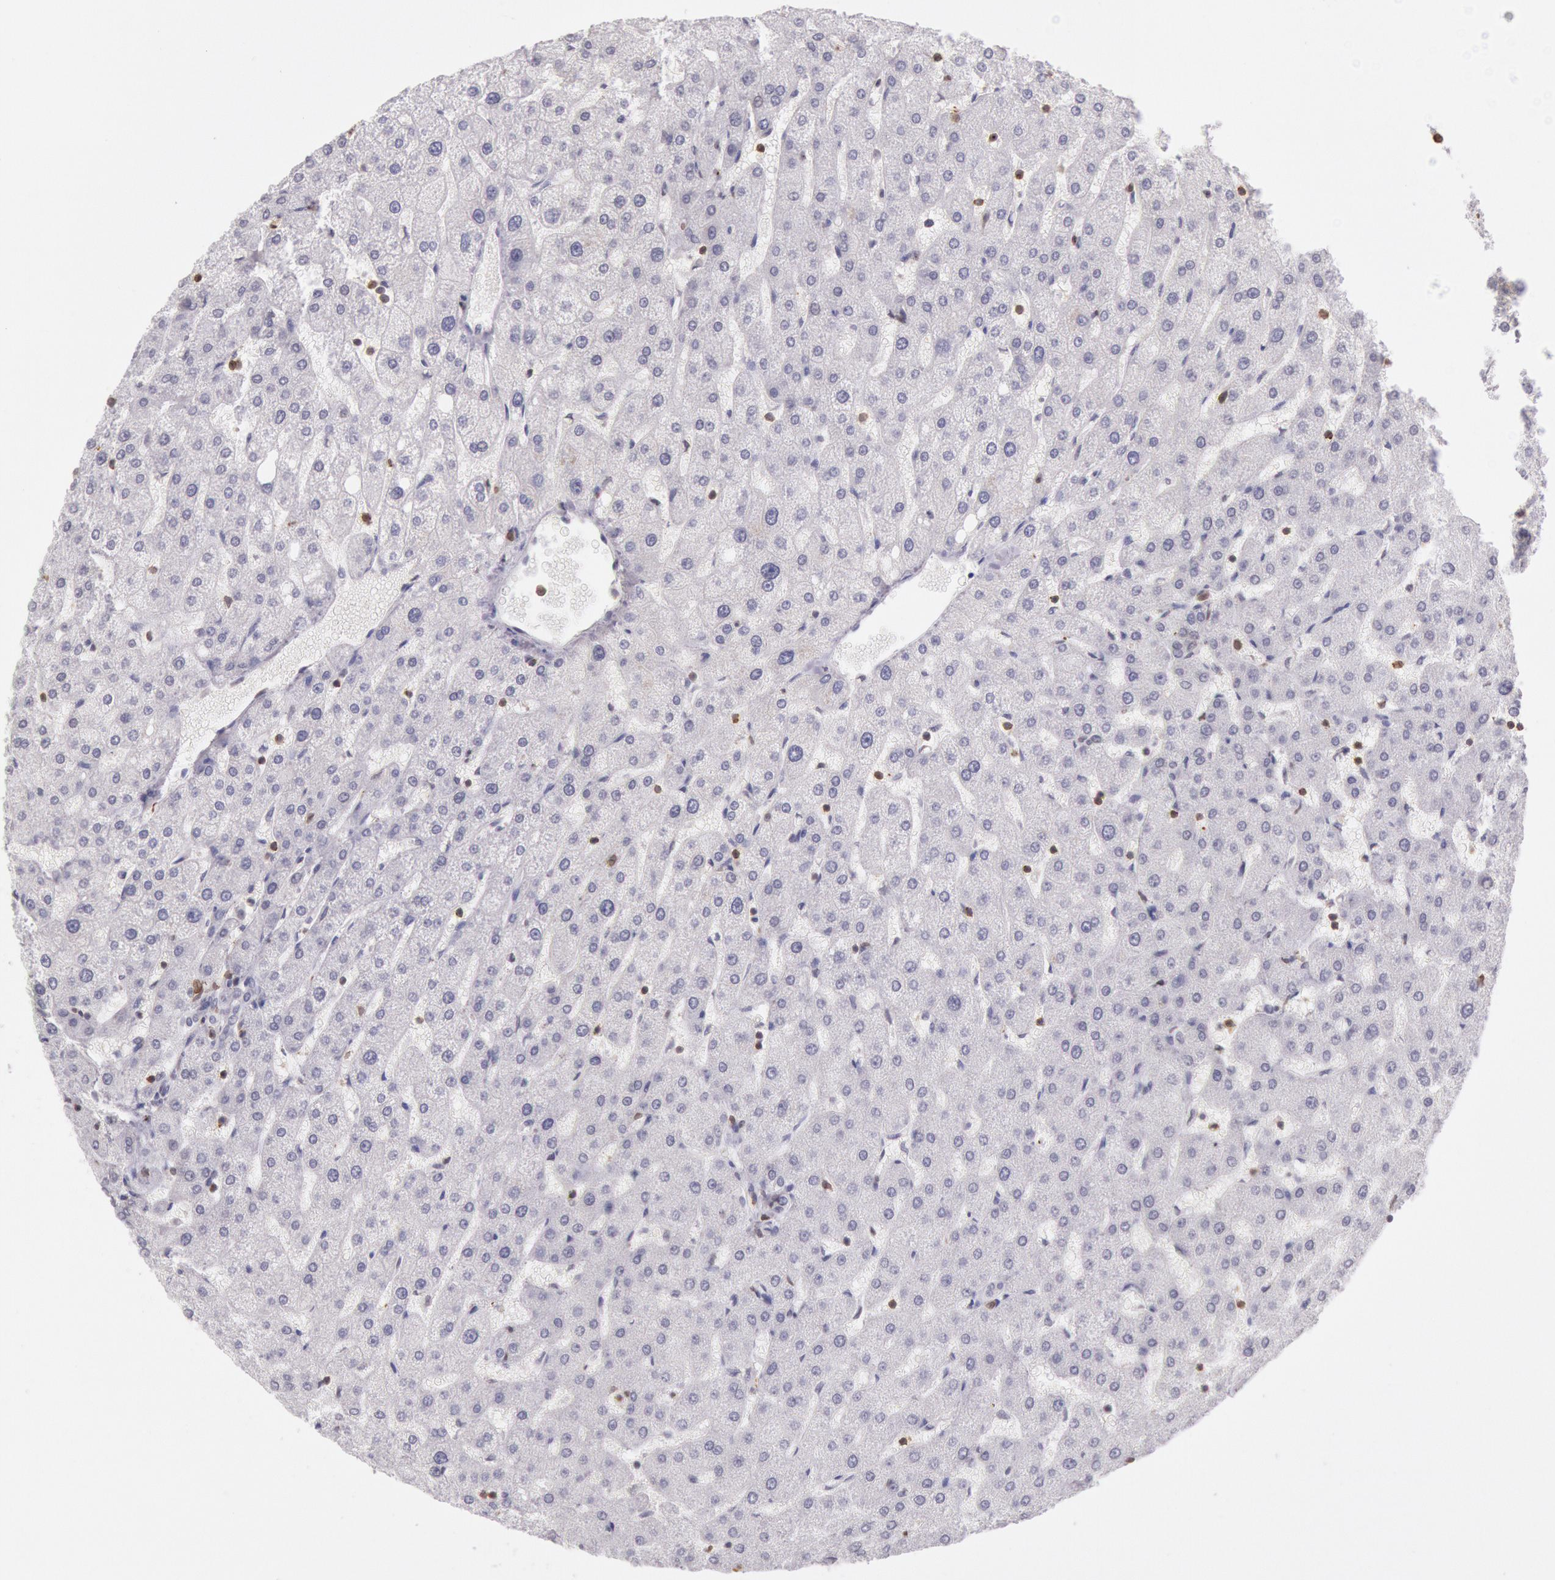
{"staining": {"intensity": "negative", "quantity": "none", "location": "none"}, "tissue": "liver", "cell_type": "Cholangiocytes", "image_type": "normal", "snomed": [{"axis": "morphology", "description": "Normal tissue, NOS"}, {"axis": "topography", "description": "Liver"}], "caption": "High power microscopy micrograph of an immunohistochemistry photomicrograph of benign liver, revealing no significant expression in cholangiocytes.", "gene": "HIF1A", "patient": {"sex": "male", "age": 67}}